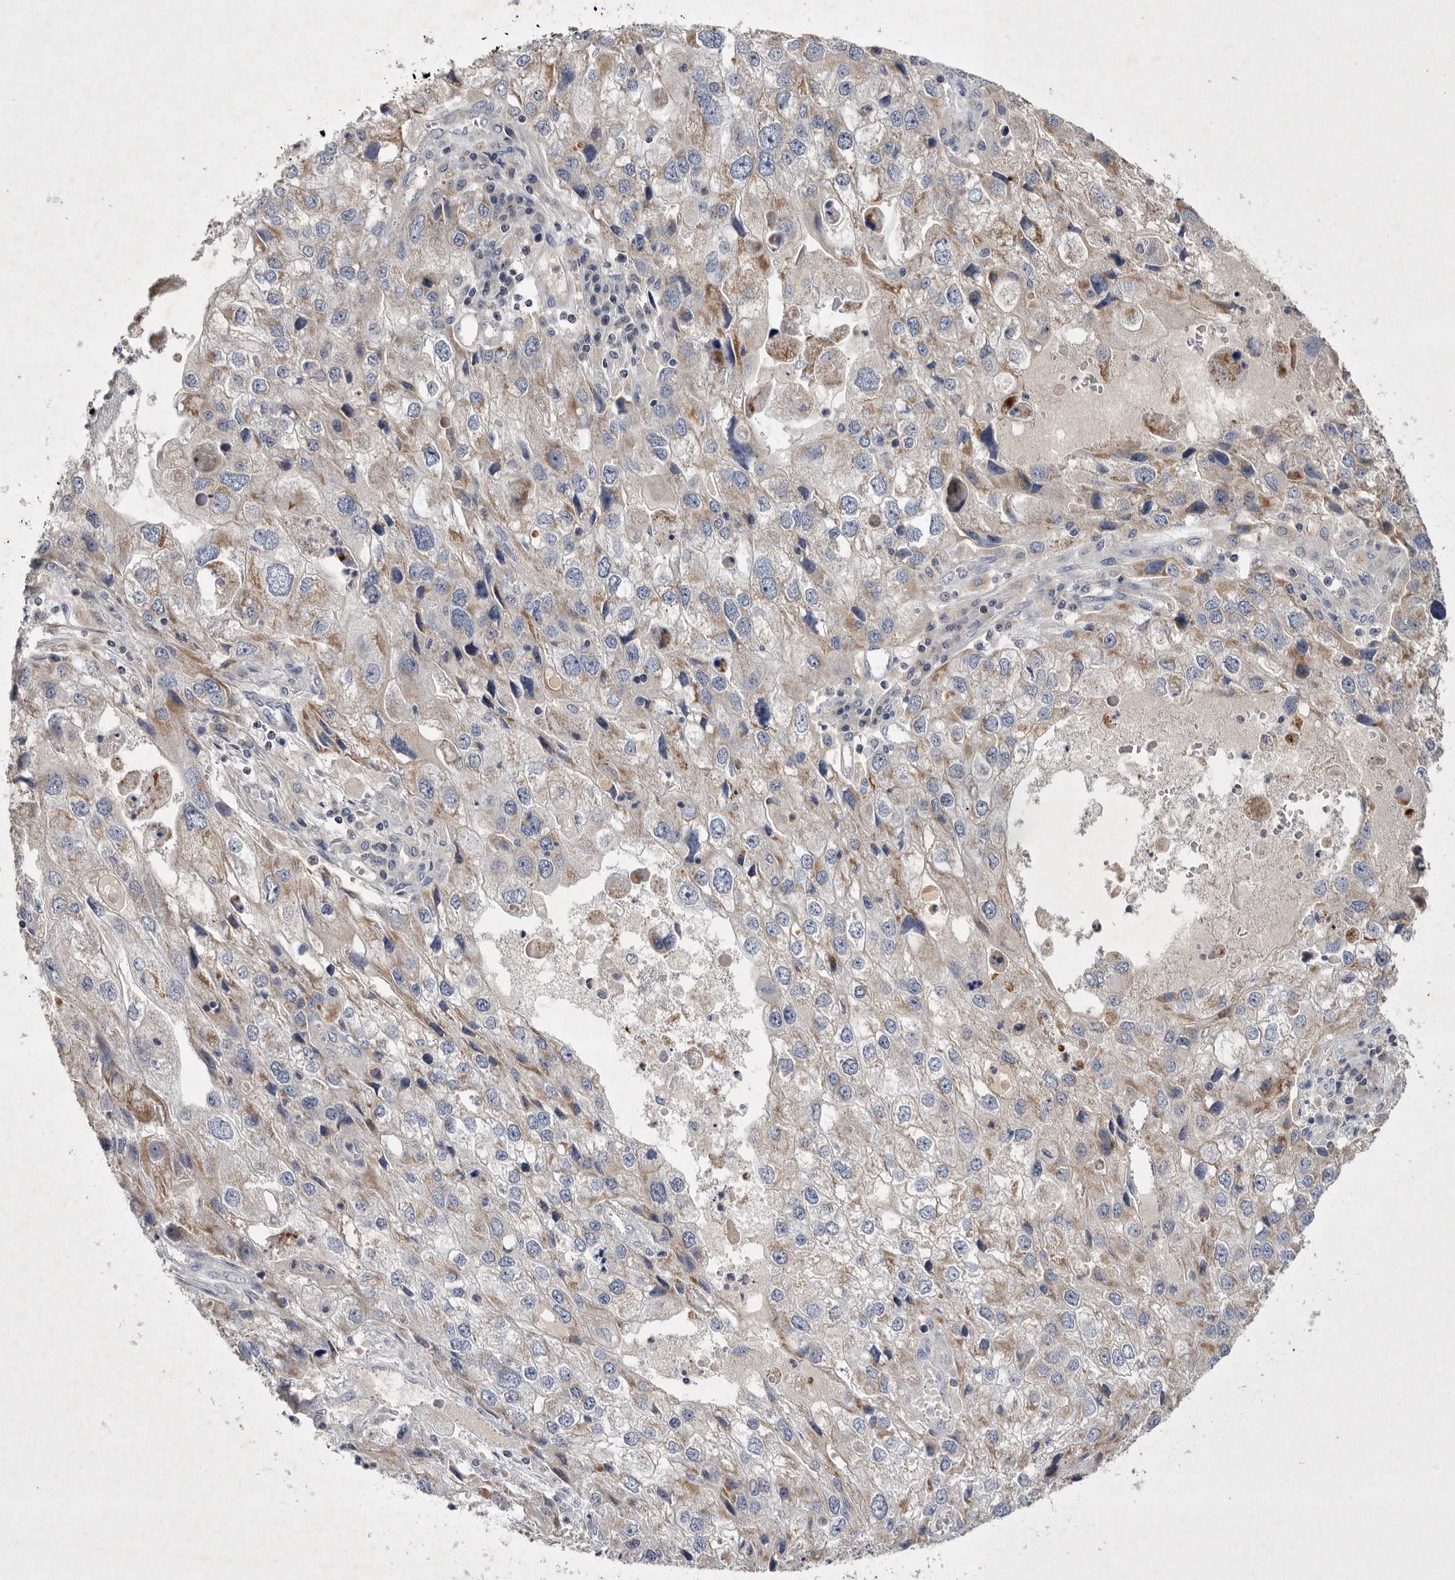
{"staining": {"intensity": "weak", "quantity": "<25%", "location": "cytoplasmic/membranous"}, "tissue": "endometrial cancer", "cell_type": "Tumor cells", "image_type": "cancer", "snomed": [{"axis": "morphology", "description": "Adenocarcinoma, NOS"}, {"axis": "topography", "description": "Endometrium"}], "caption": "An image of endometrial cancer stained for a protein displays no brown staining in tumor cells.", "gene": "TNFSF14", "patient": {"sex": "female", "age": 49}}